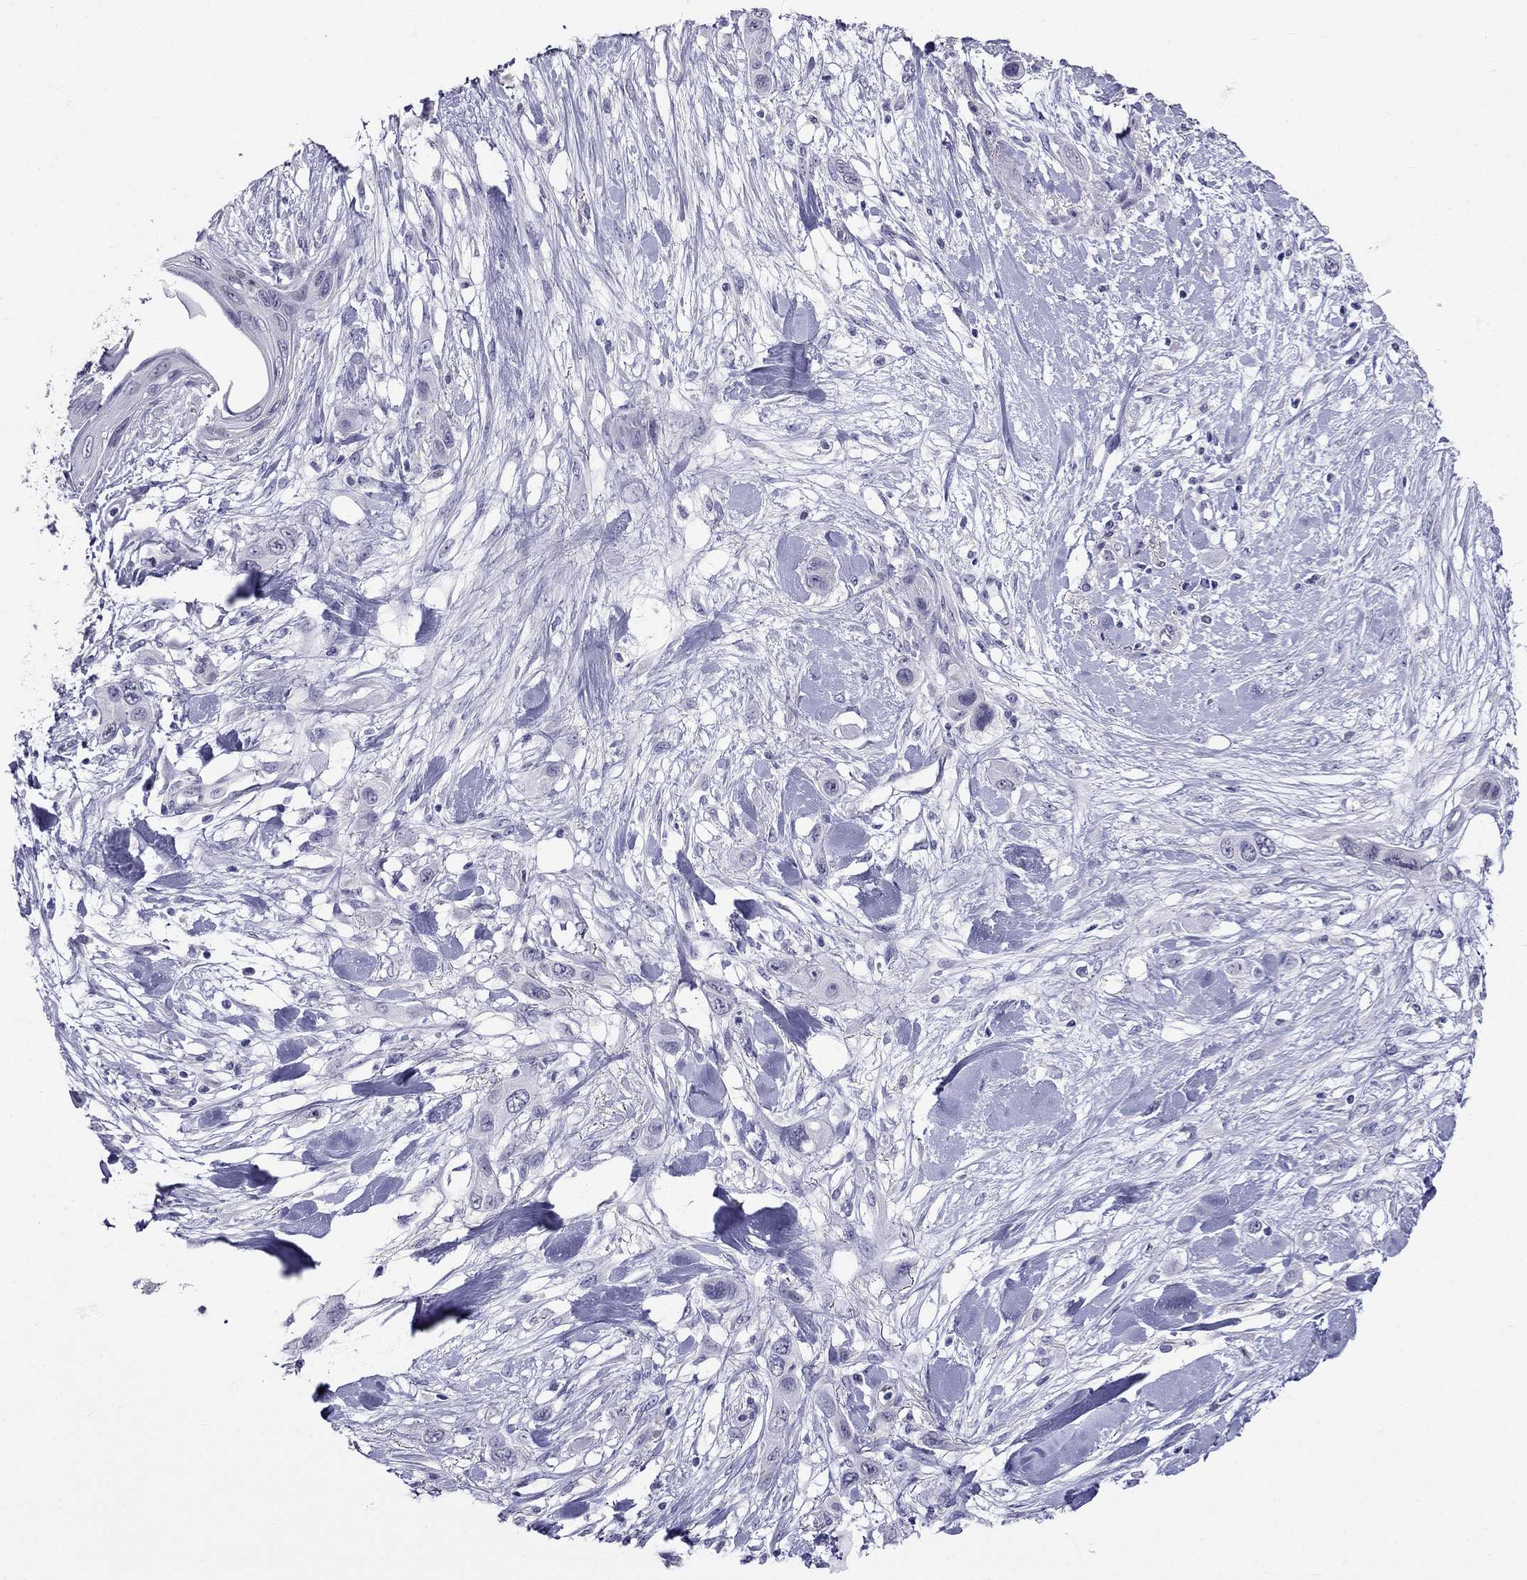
{"staining": {"intensity": "negative", "quantity": "none", "location": "none"}, "tissue": "skin cancer", "cell_type": "Tumor cells", "image_type": "cancer", "snomed": [{"axis": "morphology", "description": "Squamous cell carcinoma, NOS"}, {"axis": "topography", "description": "Skin"}], "caption": "High power microscopy photomicrograph of an immunohistochemistry (IHC) photomicrograph of squamous cell carcinoma (skin), revealing no significant positivity in tumor cells.", "gene": "MGP", "patient": {"sex": "male", "age": 79}}